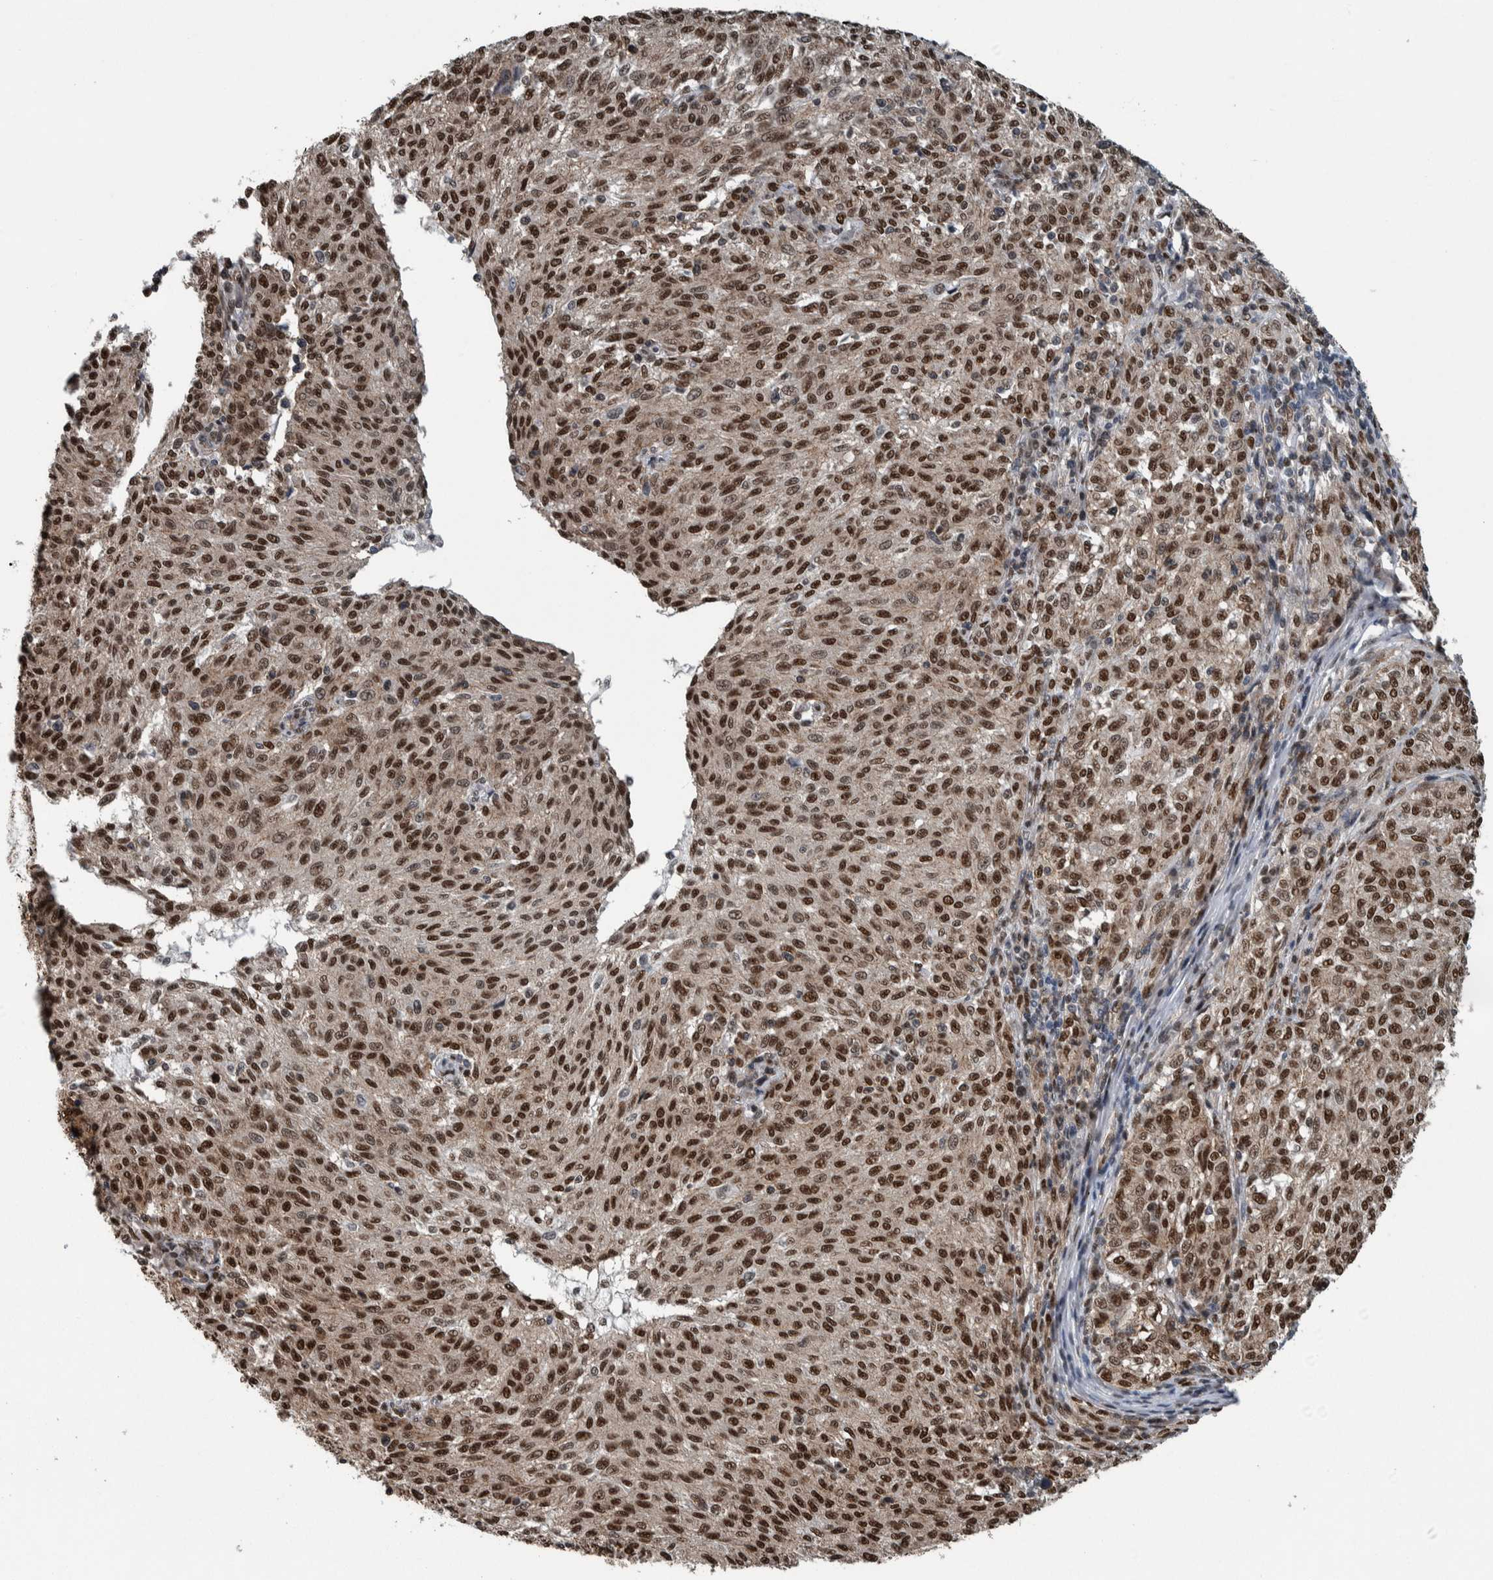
{"staining": {"intensity": "strong", "quantity": ">75%", "location": "cytoplasmic/membranous,nuclear"}, "tissue": "melanoma", "cell_type": "Tumor cells", "image_type": "cancer", "snomed": [{"axis": "morphology", "description": "Malignant melanoma, NOS"}, {"axis": "topography", "description": "Skin"}], "caption": "Immunohistochemistry (IHC) staining of melanoma, which reveals high levels of strong cytoplasmic/membranous and nuclear staining in about >75% of tumor cells indicating strong cytoplasmic/membranous and nuclear protein positivity. The staining was performed using DAB (3,3'-diaminobenzidine) (brown) for protein detection and nuclei were counterstained in hematoxylin (blue).", "gene": "FAM135B", "patient": {"sex": "female", "age": 72}}